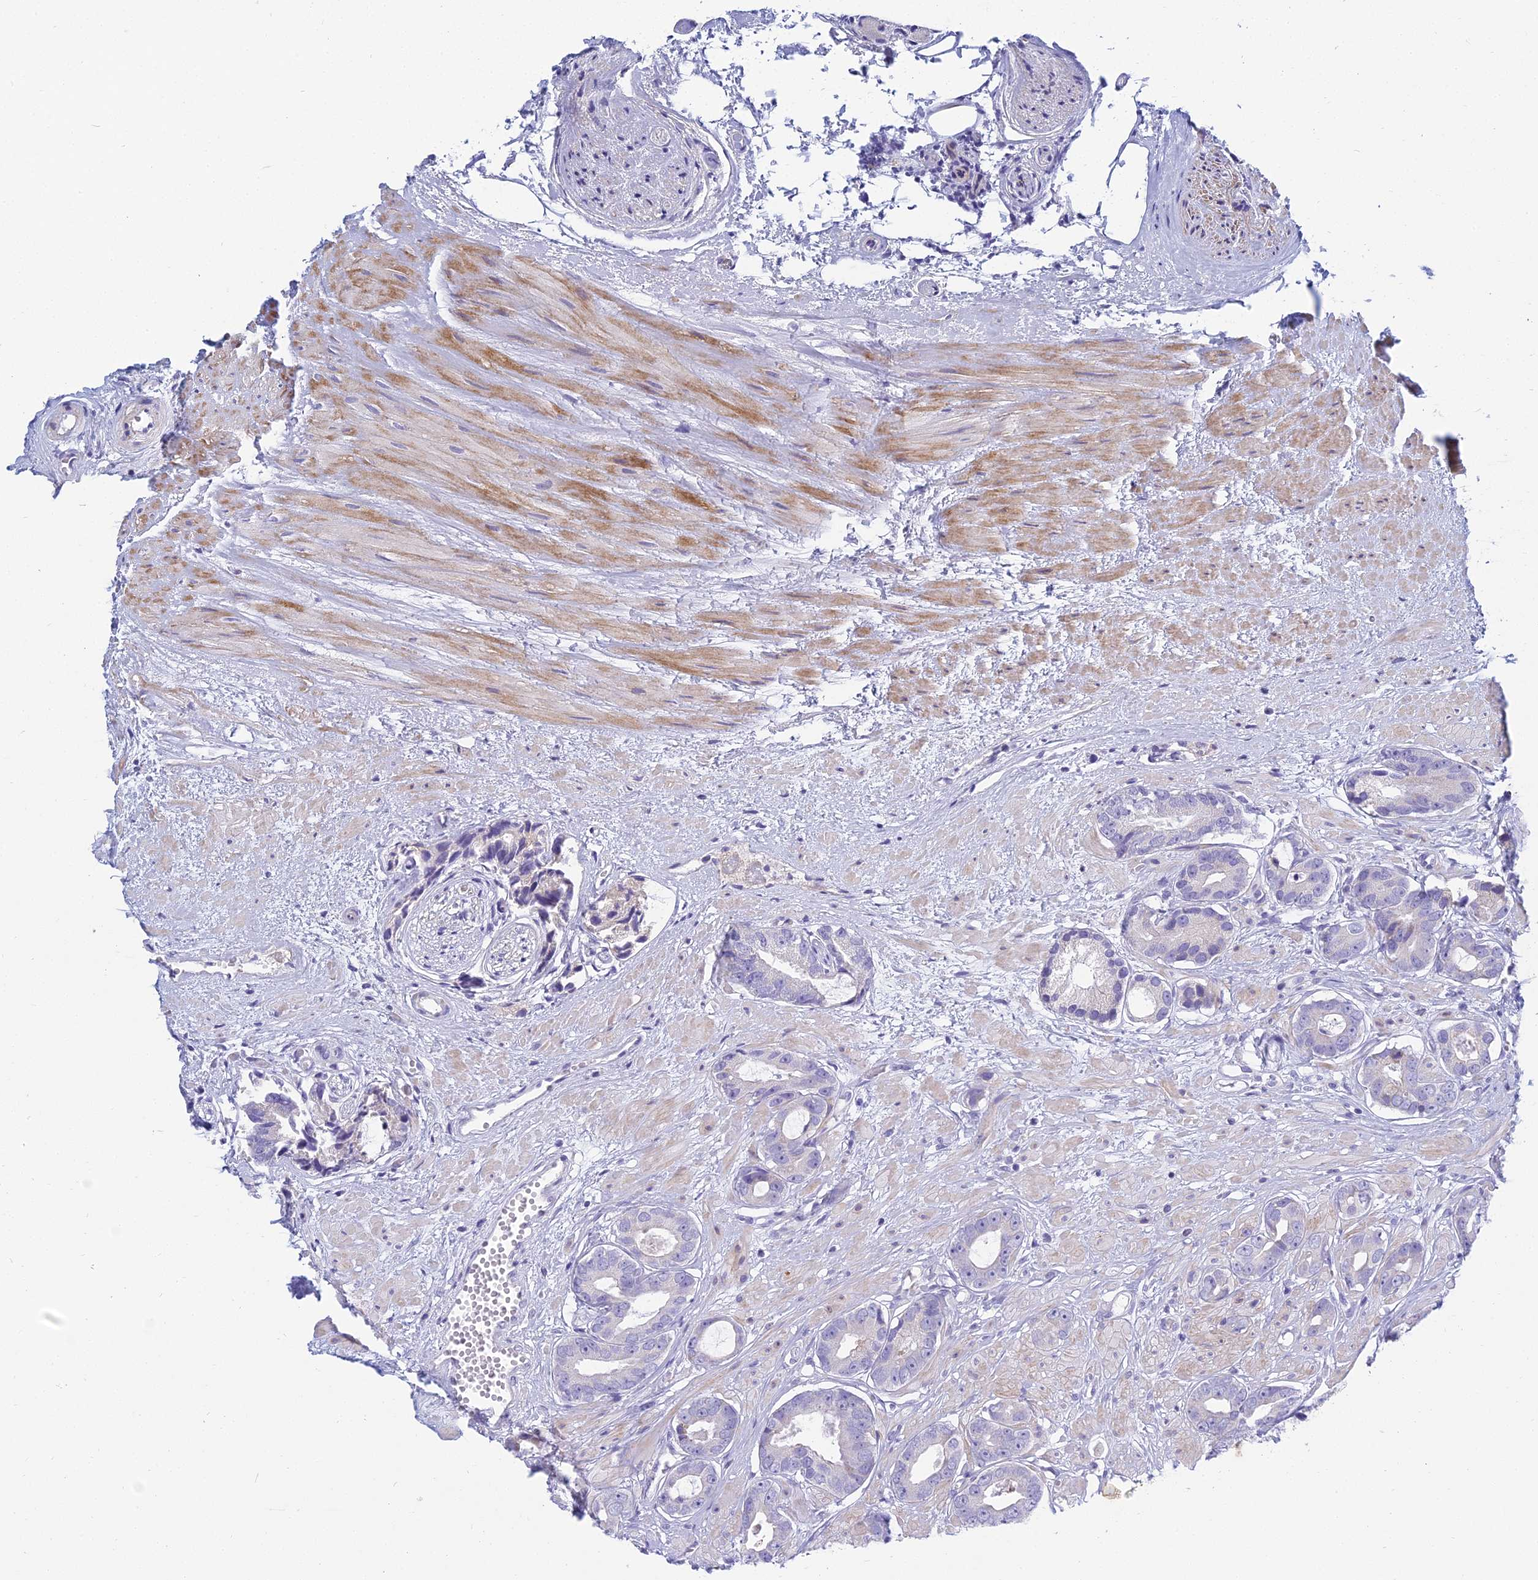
{"staining": {"intensity": "negative", "quantity": "none", "location": "none"}, "tissue": "prostate cancer", "cell_type": "Tumor cells", "image_type": "cancer", "snomed": [{"axis": "morphology", "description": "Adenocarcinoma, Low grade"}, {"axis": "topography", "description": "Prostate"}], "caption": "Protein analysis of prostate cancer exhibits no significant positivity in tumor cells. (DAB IHC with hematoxylin counter stain).", "gene": "PRR13", "patient": {"sex": "male", "age": 64}}